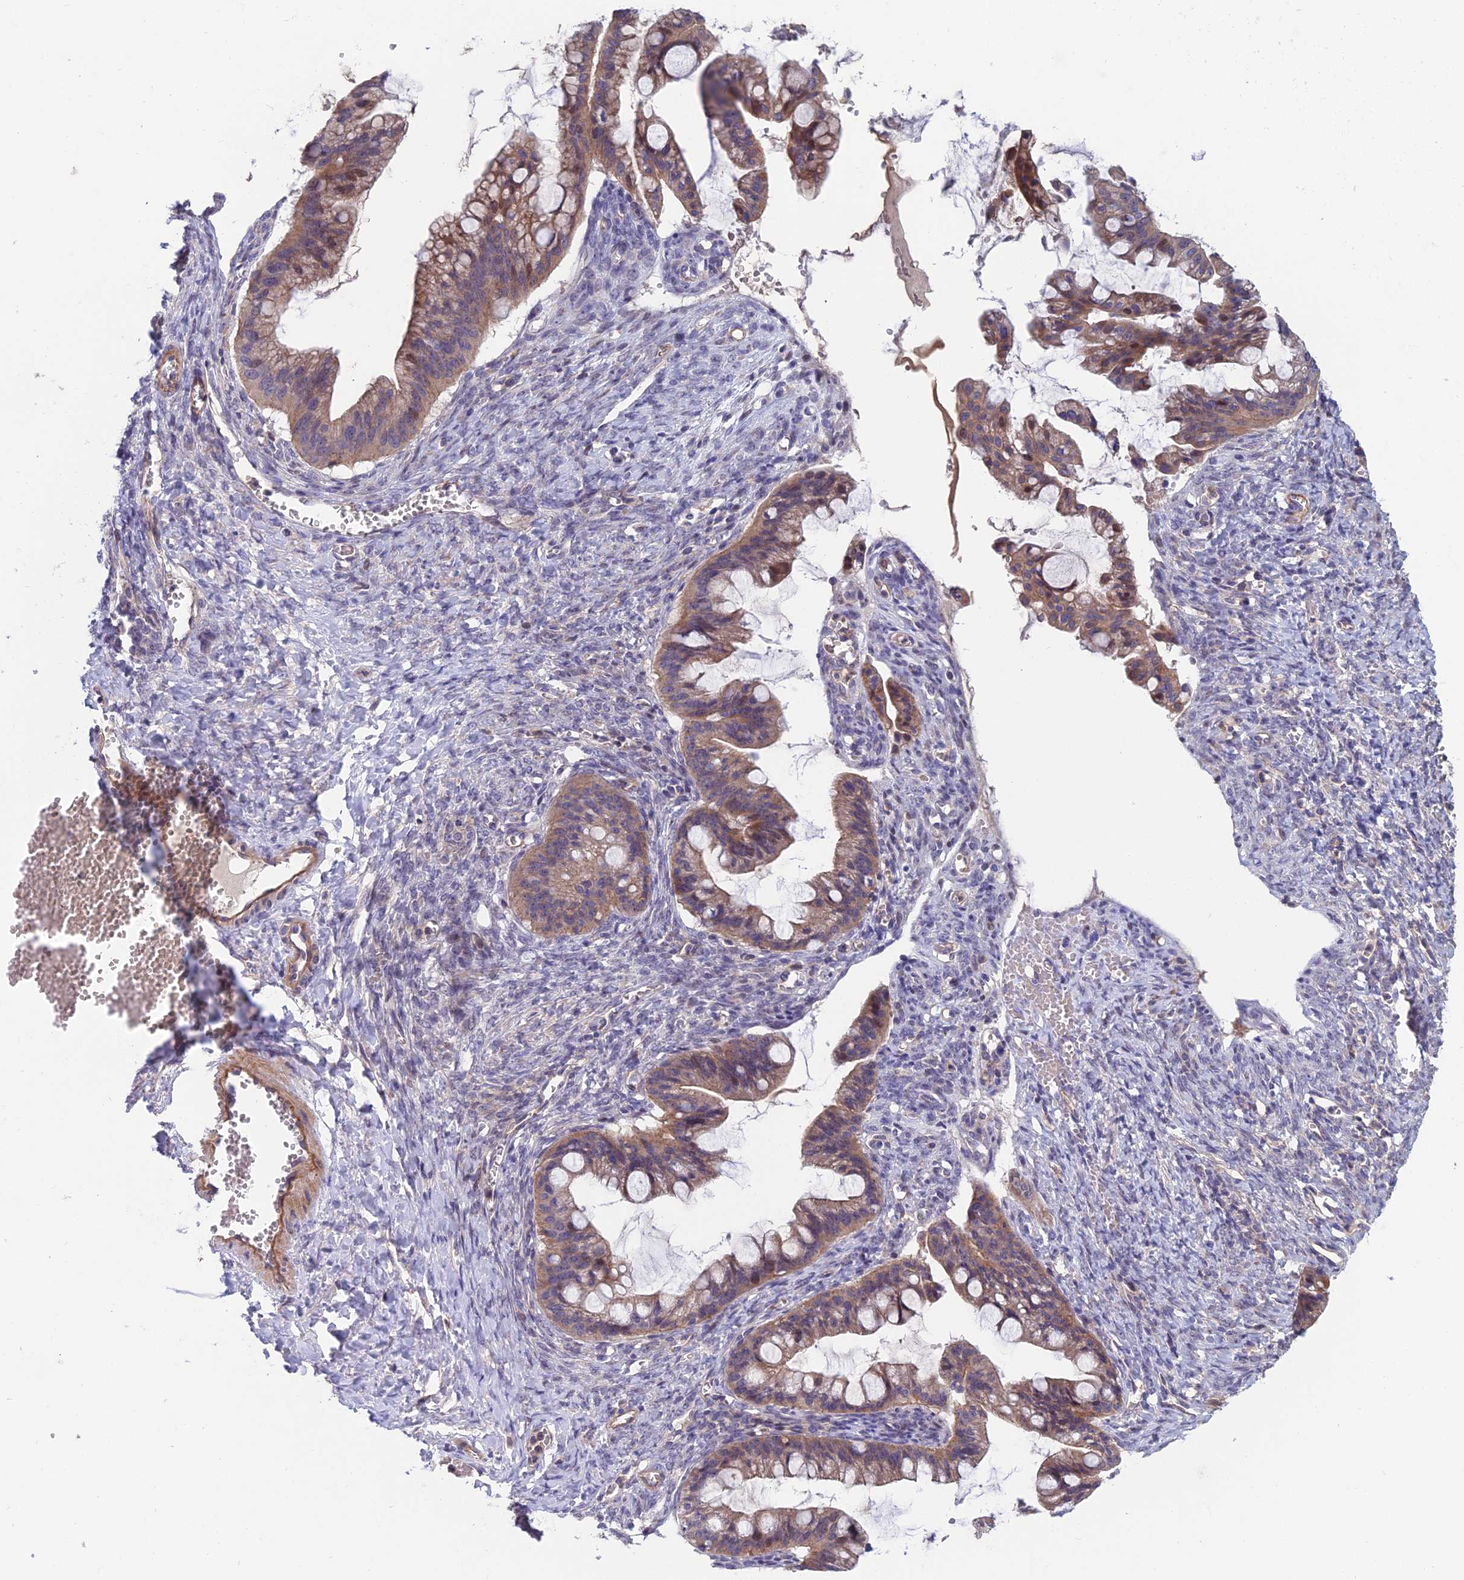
{"staining": {"intensity": "moderate", "quantity": ">75%", "location": "cytoplasmic/membranous"}, "tissue": "ovarian cancer", "cell_type": "Tumor cells", "image_type": "cancer", "snomed": [{"axis": "morphology", "description": "Cystadenocarcinoma, mucinous, NOS"}, {"axis": "topography", "description": "Ovary"}], "caption": "Immunohistochemical staining of ovarian cancer (mucinous cystadenocarcinoma) exhibits moderate cytoplasmic/membranous protein expression in approximately >75% of tumor cells.", "gene": "USP37", "patient": {"sex": "female", "age": 73}}